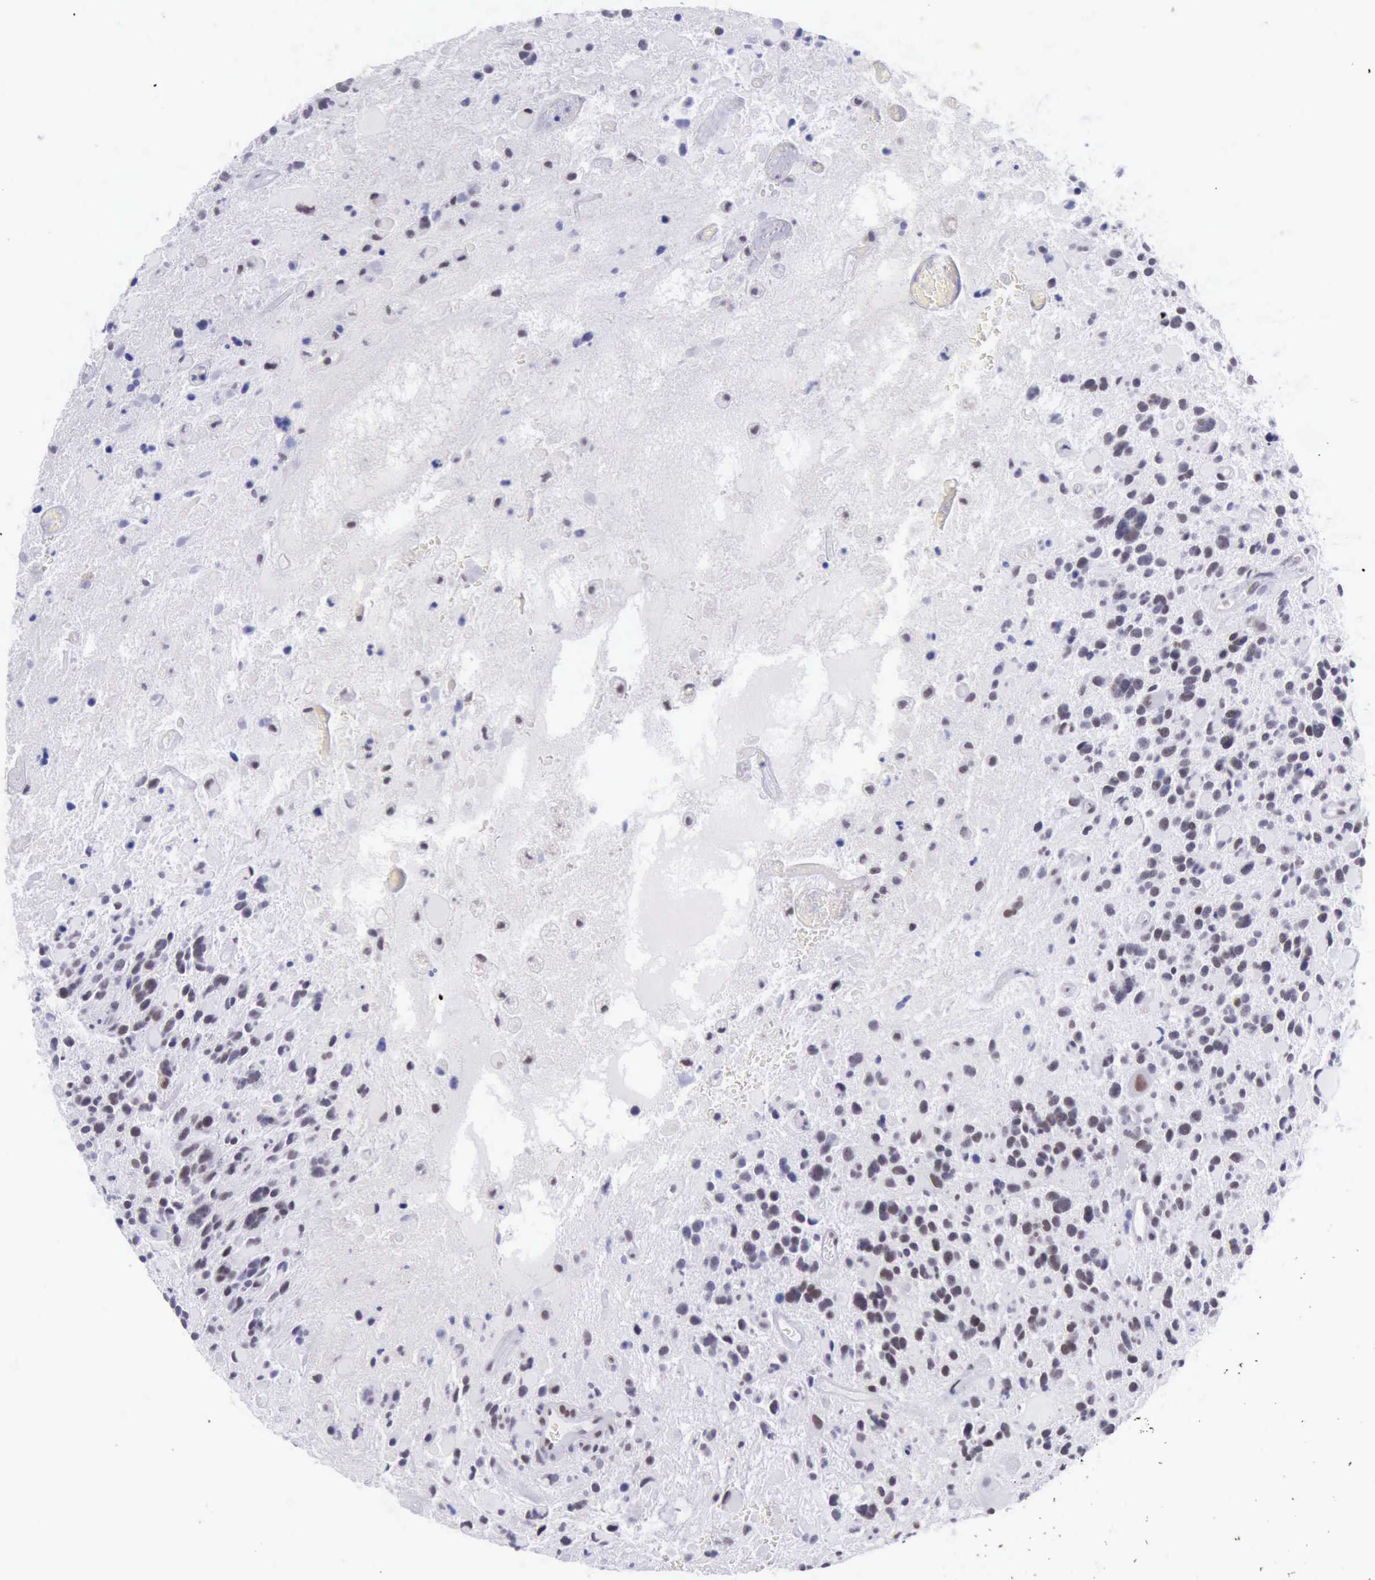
{"staining": {"intensity": "weak", "quantity": "<25%", "location": "nuclear"}, "tissue": "glioma", "cell_type": "Tumor cells", "image_type": "cancer", "snomed": [{"axis": "morphology", "description": "Glioma, malignant, High grade"}, {"axis": "topography", "description": "Brain"}], "caption": "Image shows no significant protein positivity in tumor cells of glioma.", "gene": "EP300", "patient": {"sex": "female", "age": 37}}